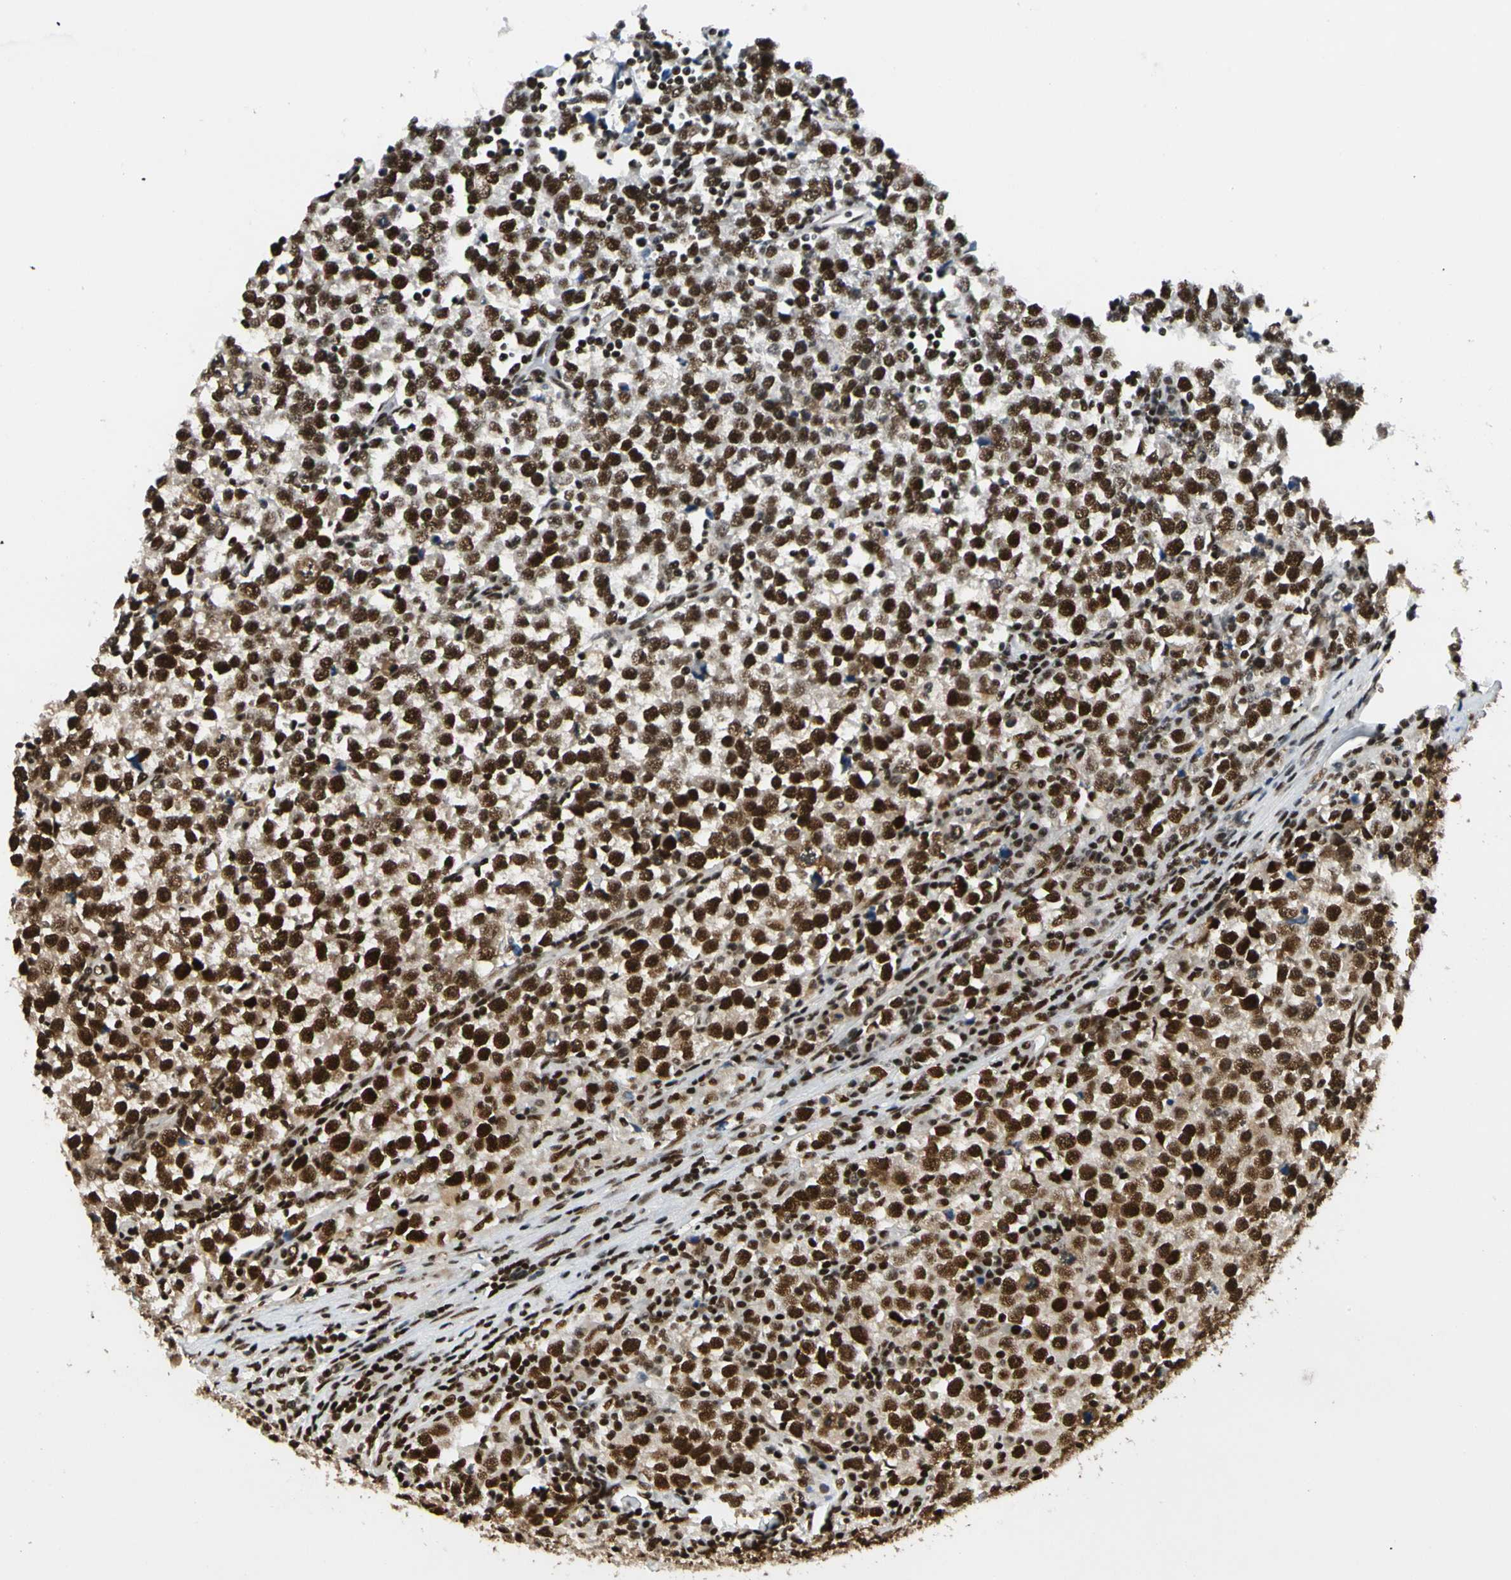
{"staining": {"intensity": "strong", "quantity": ">75%", "location": "nuclear"}, "tissue": "testis cancer", "cell_type": "Tumor cells", "image_type": "cancer", "snomed": [{"axis": "morphology", "description": "Seminoma, NOS"}, {"axis": "topography", "description": "Testis"}], "caption": "Brown immunohistochemical staining in testis cancer (seminoma) displays strong nuclear positivity in approximately >75% of tumor cells. (Brightfield microscopy of DAB IHC at high magnification).", "gene": "CDK12", "patient": {"sex": "male", "age": 43}}